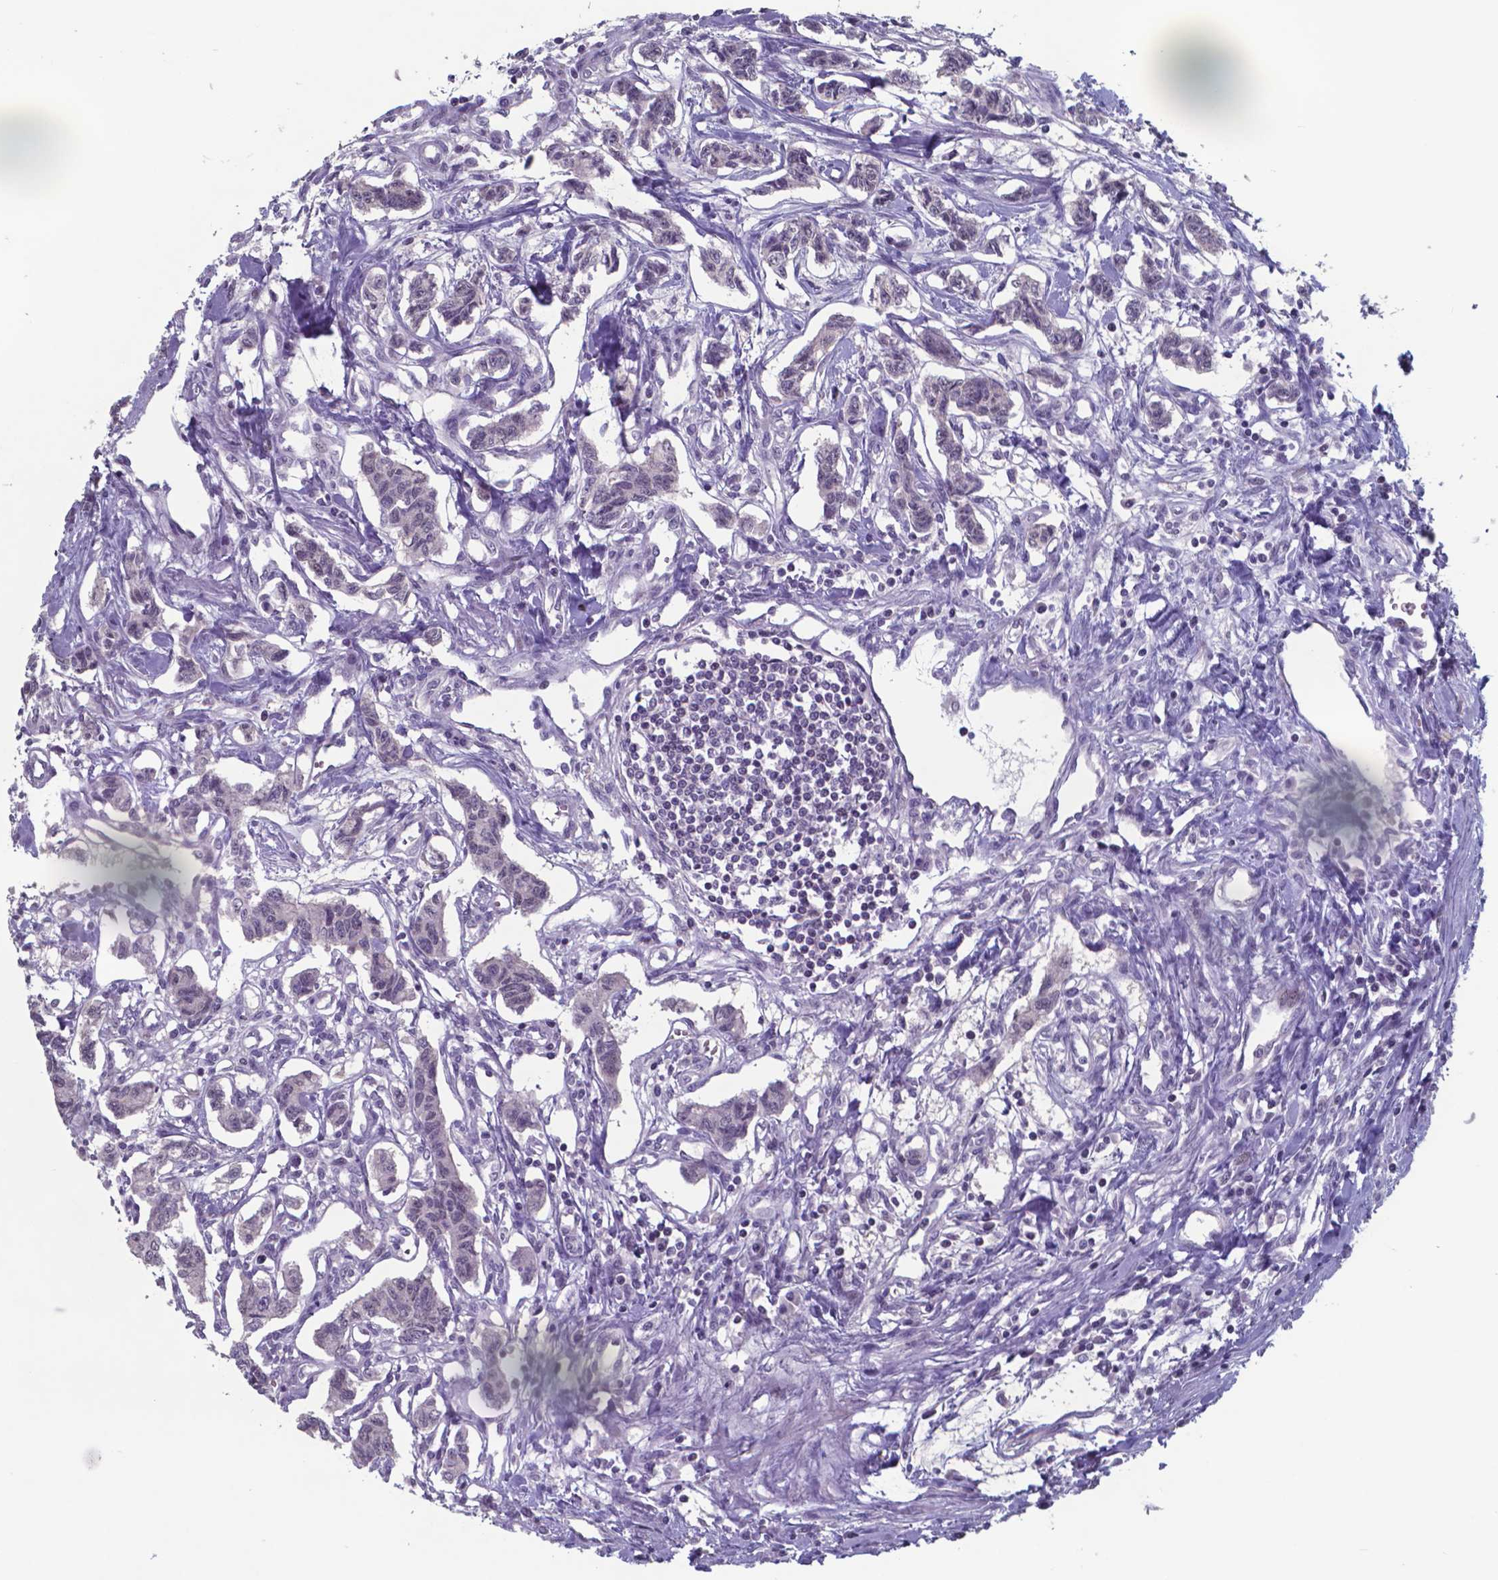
{"staining": {"intensity": "negative", "quantity": "none", "location": "none"}, "tissue": "carcinoid", "cell_type": "Tumor cells", "image_type": "cancer", "snomed": [{"axis": "morphology", "description": "Carcinoid, malignant, NOS"}, {"axis": "topography", "description": "Kidney"}], "caption": "Tumor cells are negative for brown protein staining in carcinoid.", "gene": "TDP2", "patient": {"sex": "female", "age": 41}}